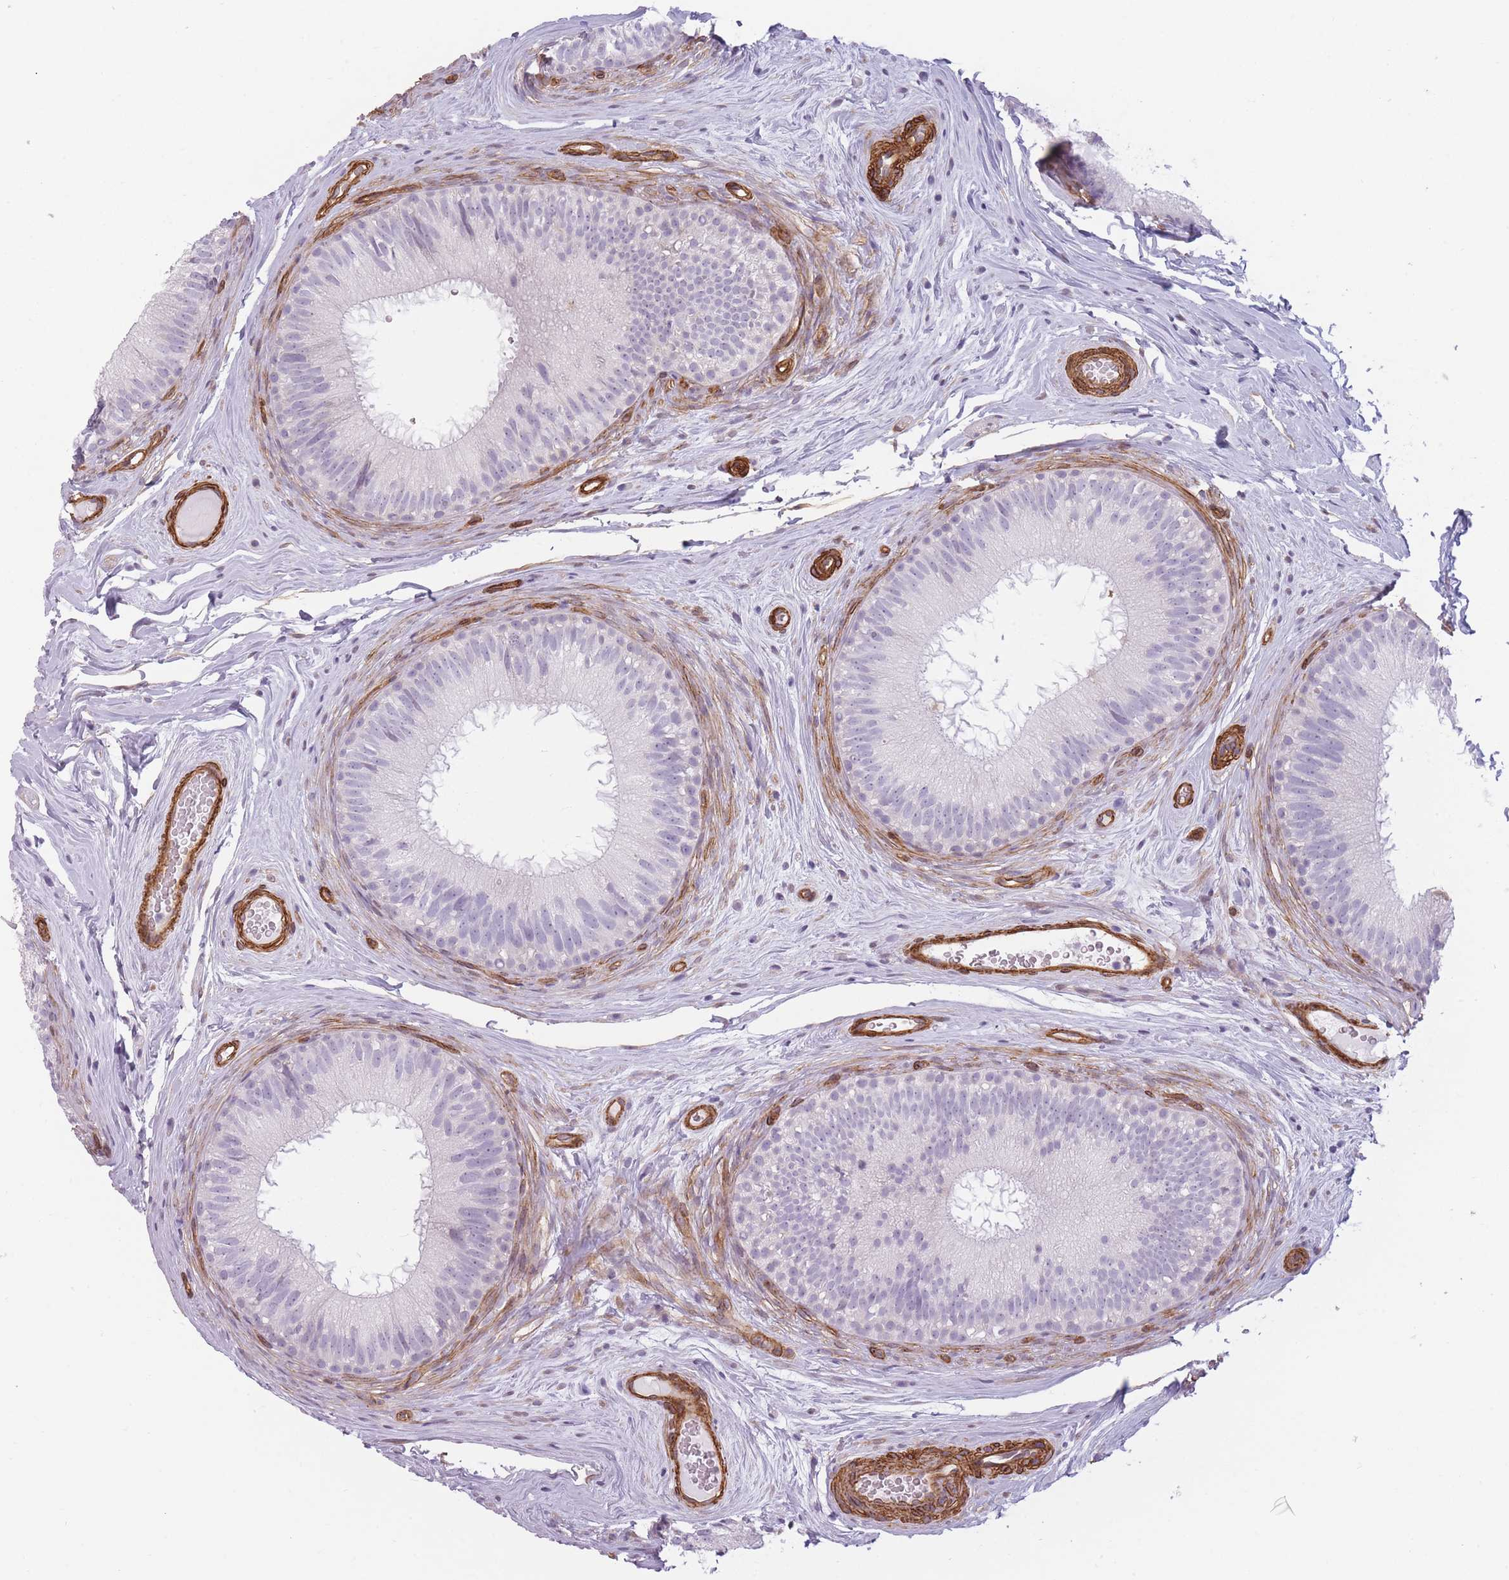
{"staining": {"intensity": "negative", "quantity": "none", "location": "none"}, "tissue": "epididymis", "cell_type": "Glandular cells", "image_type": "normal", "snomed": [{"axis": "morphology", "description": "Normal tissue, NOS"}, {"axis": "topography", "description": "Epididymis"}], "caption": "Glandular cells show no significant staining in unremarkable epididymis. (DAB (3,3'-diaminobenzidine) IHC visualized using brightfield microscopy, high magnification).", "gene": "OR6B2", "patient": {"sex": "male", "age": 34}}